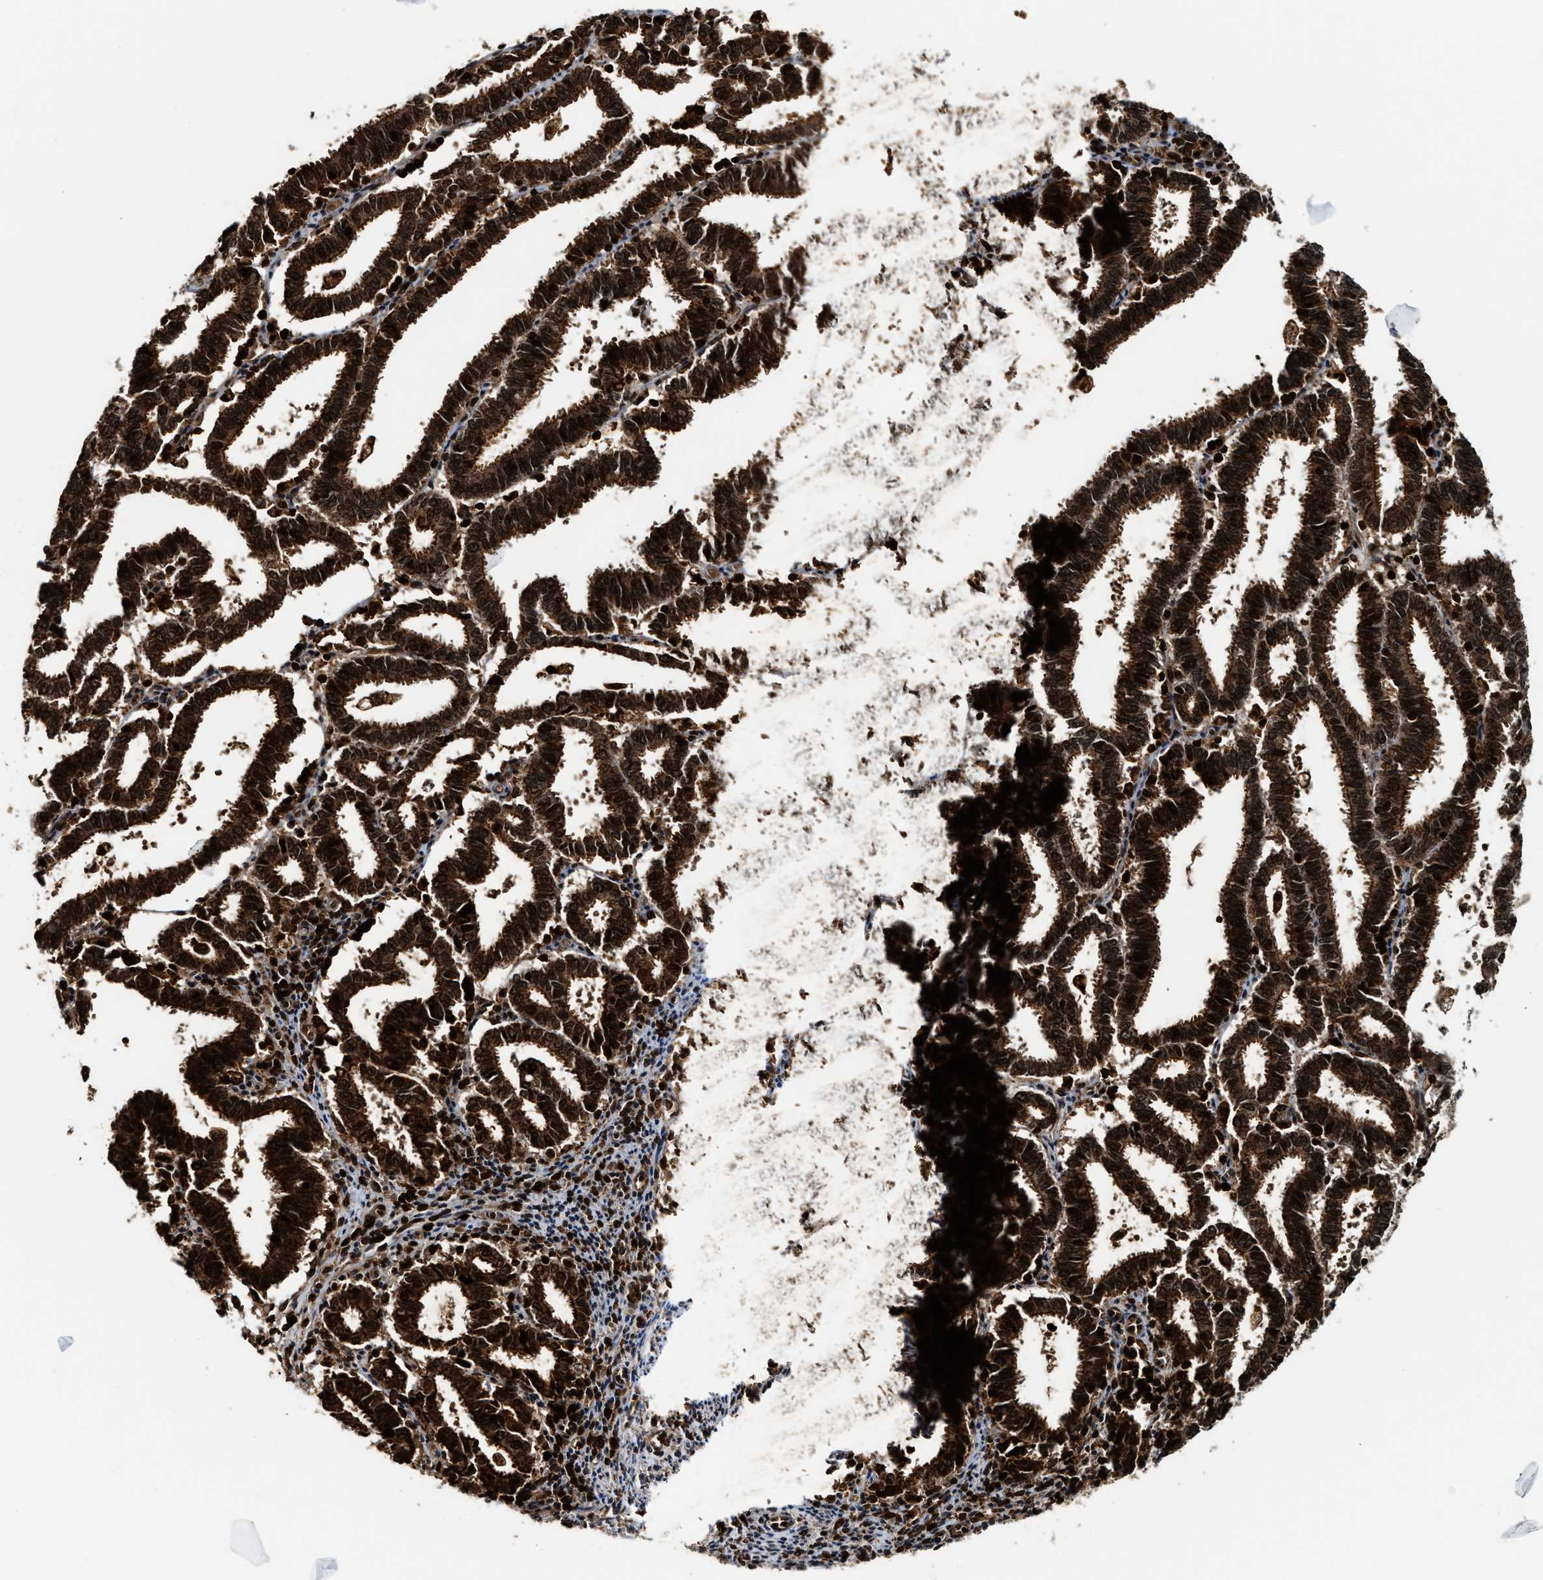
{"staining": {"intensity": "strong", "quantity": ">75%", "location": "cytoplasmic/membranous,nuclear"}, "tissue": "endometrial cancer", "cell_type": "Tumor cells", "image_type": "cancer", "snomed": [{"axis": "morphology", "description": "Adenocarcinoma, NOS"}, {"axis": "topography", "description": "Uterus"}], "caption": "Protein analysis of endometrial adenocarcinoma tissue displays strong cytoplasmic/membranous and nuclear staining in approximately >75% of tumor cells.", "gene": "MDM2", "patient": {"sex": "female", "age": 83}}